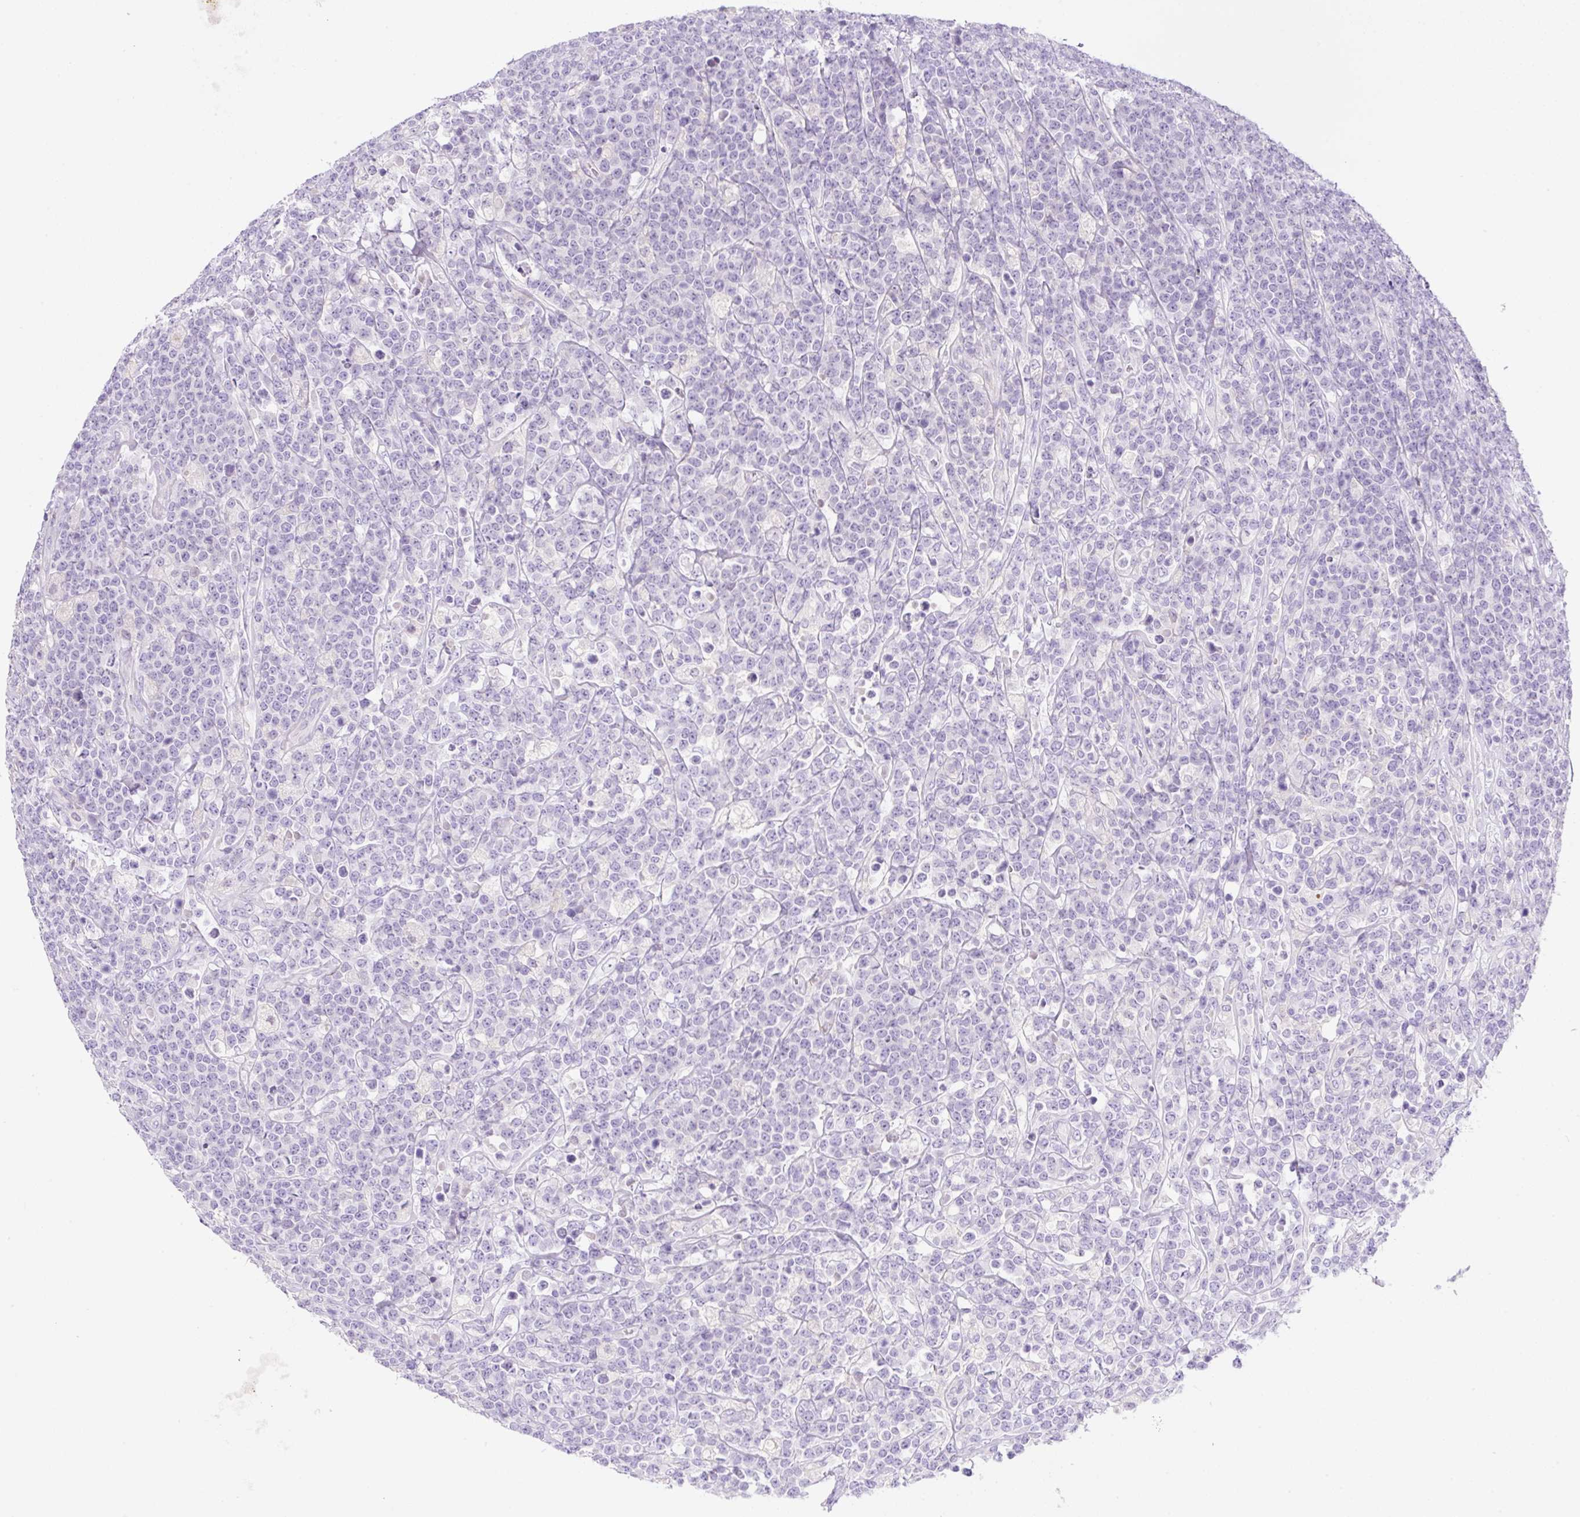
{"staining": {"intensity": "negative", "quantity": "none", "location": "none"}, "tissue": "lymphoma", "cell_type": "Tumor cells", "image_type": "cancer", "snomed": [{"axis": "morphology", "description": "Malignant lymphoma, non-Hodgkin's type, High grade"}, {"axis": "topography", "description": "Small intestine"}], "caption": "Photomicrograph shows no significant protein staining in tumor cells of lymphoma.", "gene": "NDST3", "patient": {"sex": "male", "age": 8}}